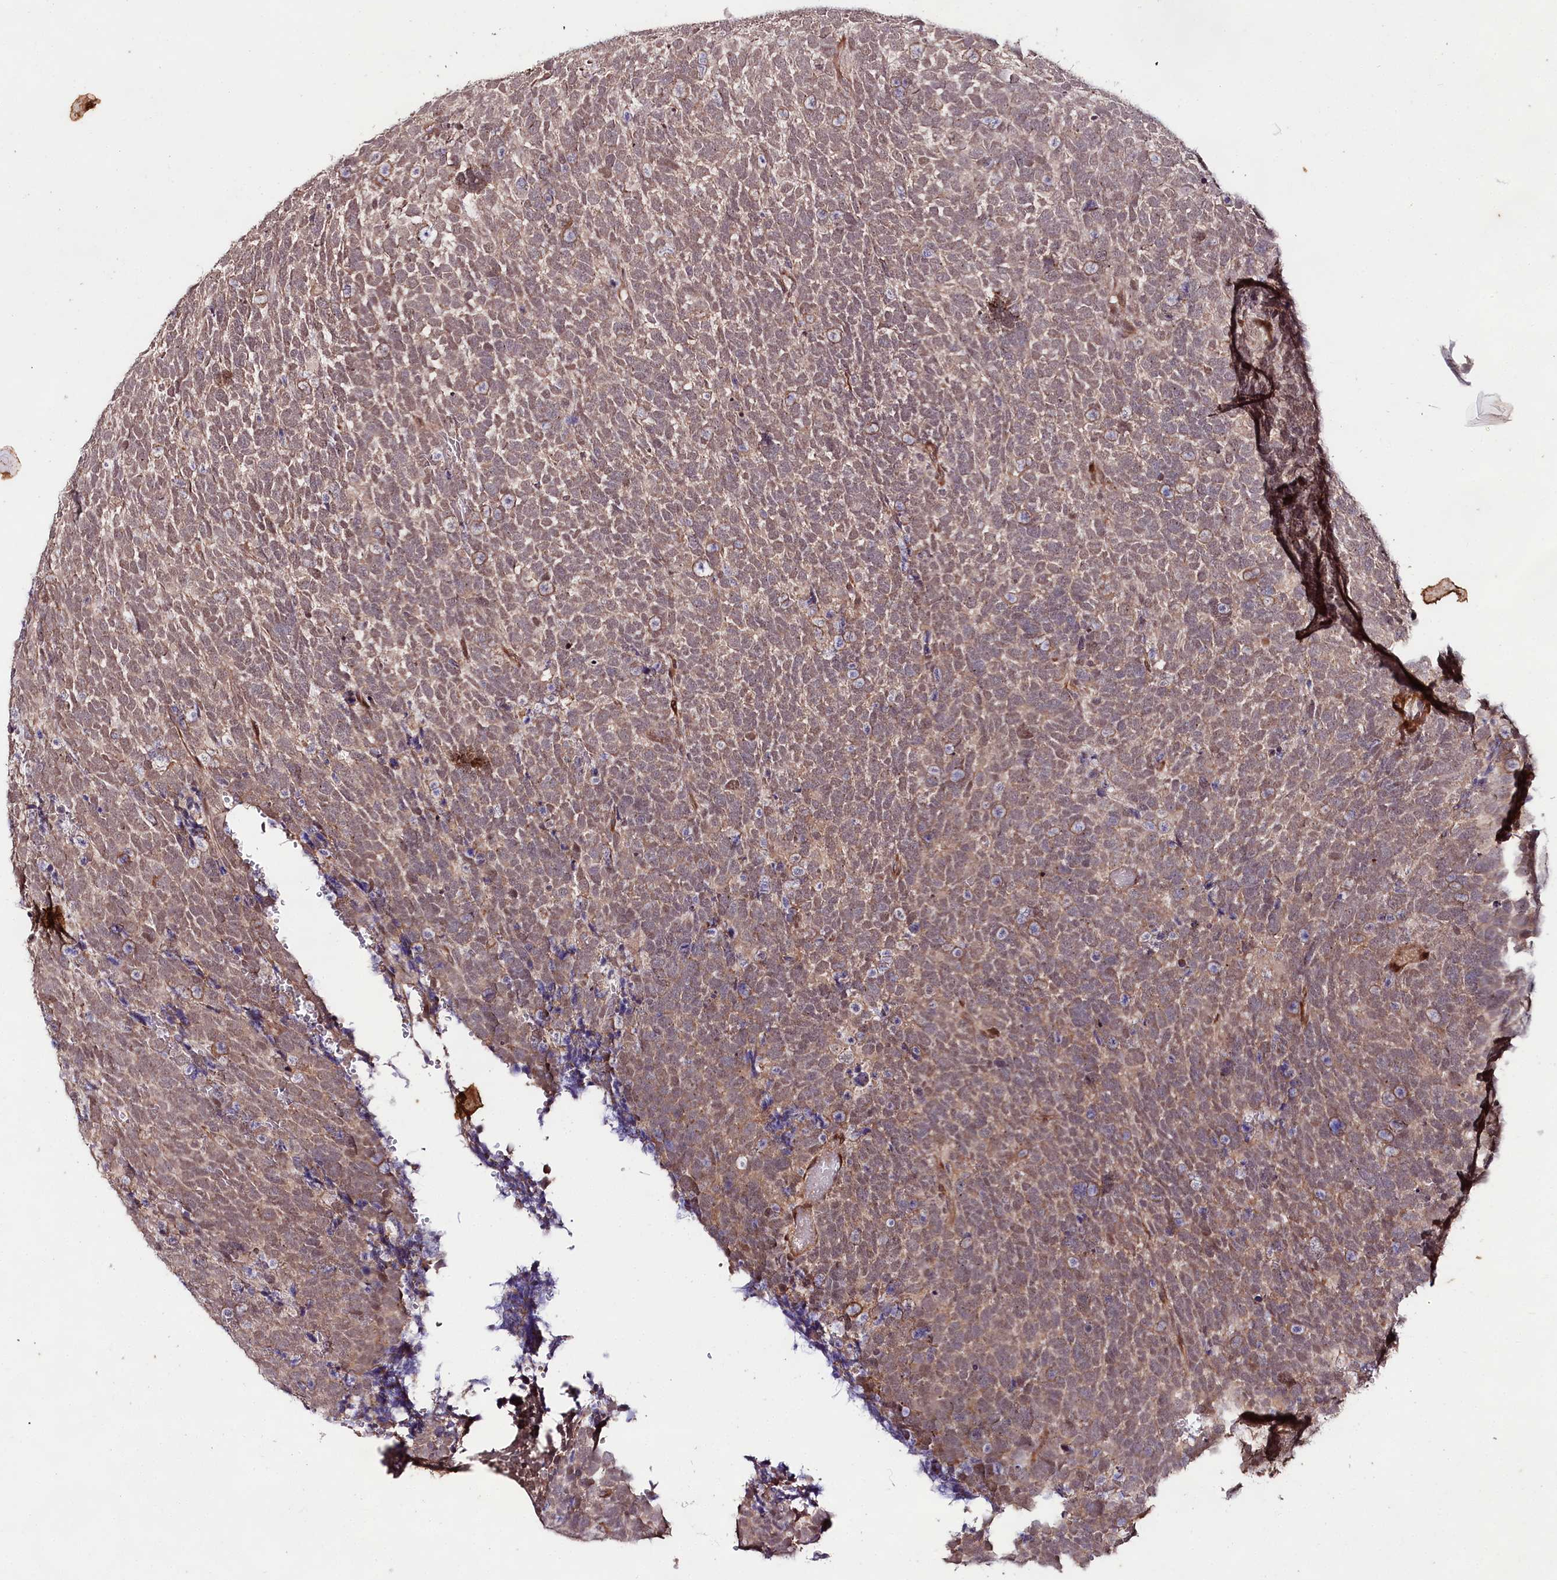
{"staining": {"intensity": "weak", "quantity": "<25%", "location": "cytoplasmic/membranous,nuclear"}, "tissue": "urothelial cancer", "cell_type": "Tumor cells", "image_type": "cancer", "snomed": [{"axis": "morphology", "description": "Urothelial carcinoma, High grade"}, {"axis": "topography", "description": "Urinary bladder"}], "caption": "Urothelial carcinoma (high-grade) was stained to show a protein in brown. There is no significant expression in tumor cells.", "gene": "PHLDB1", "patient": {"sex": "female", "age": 82}}